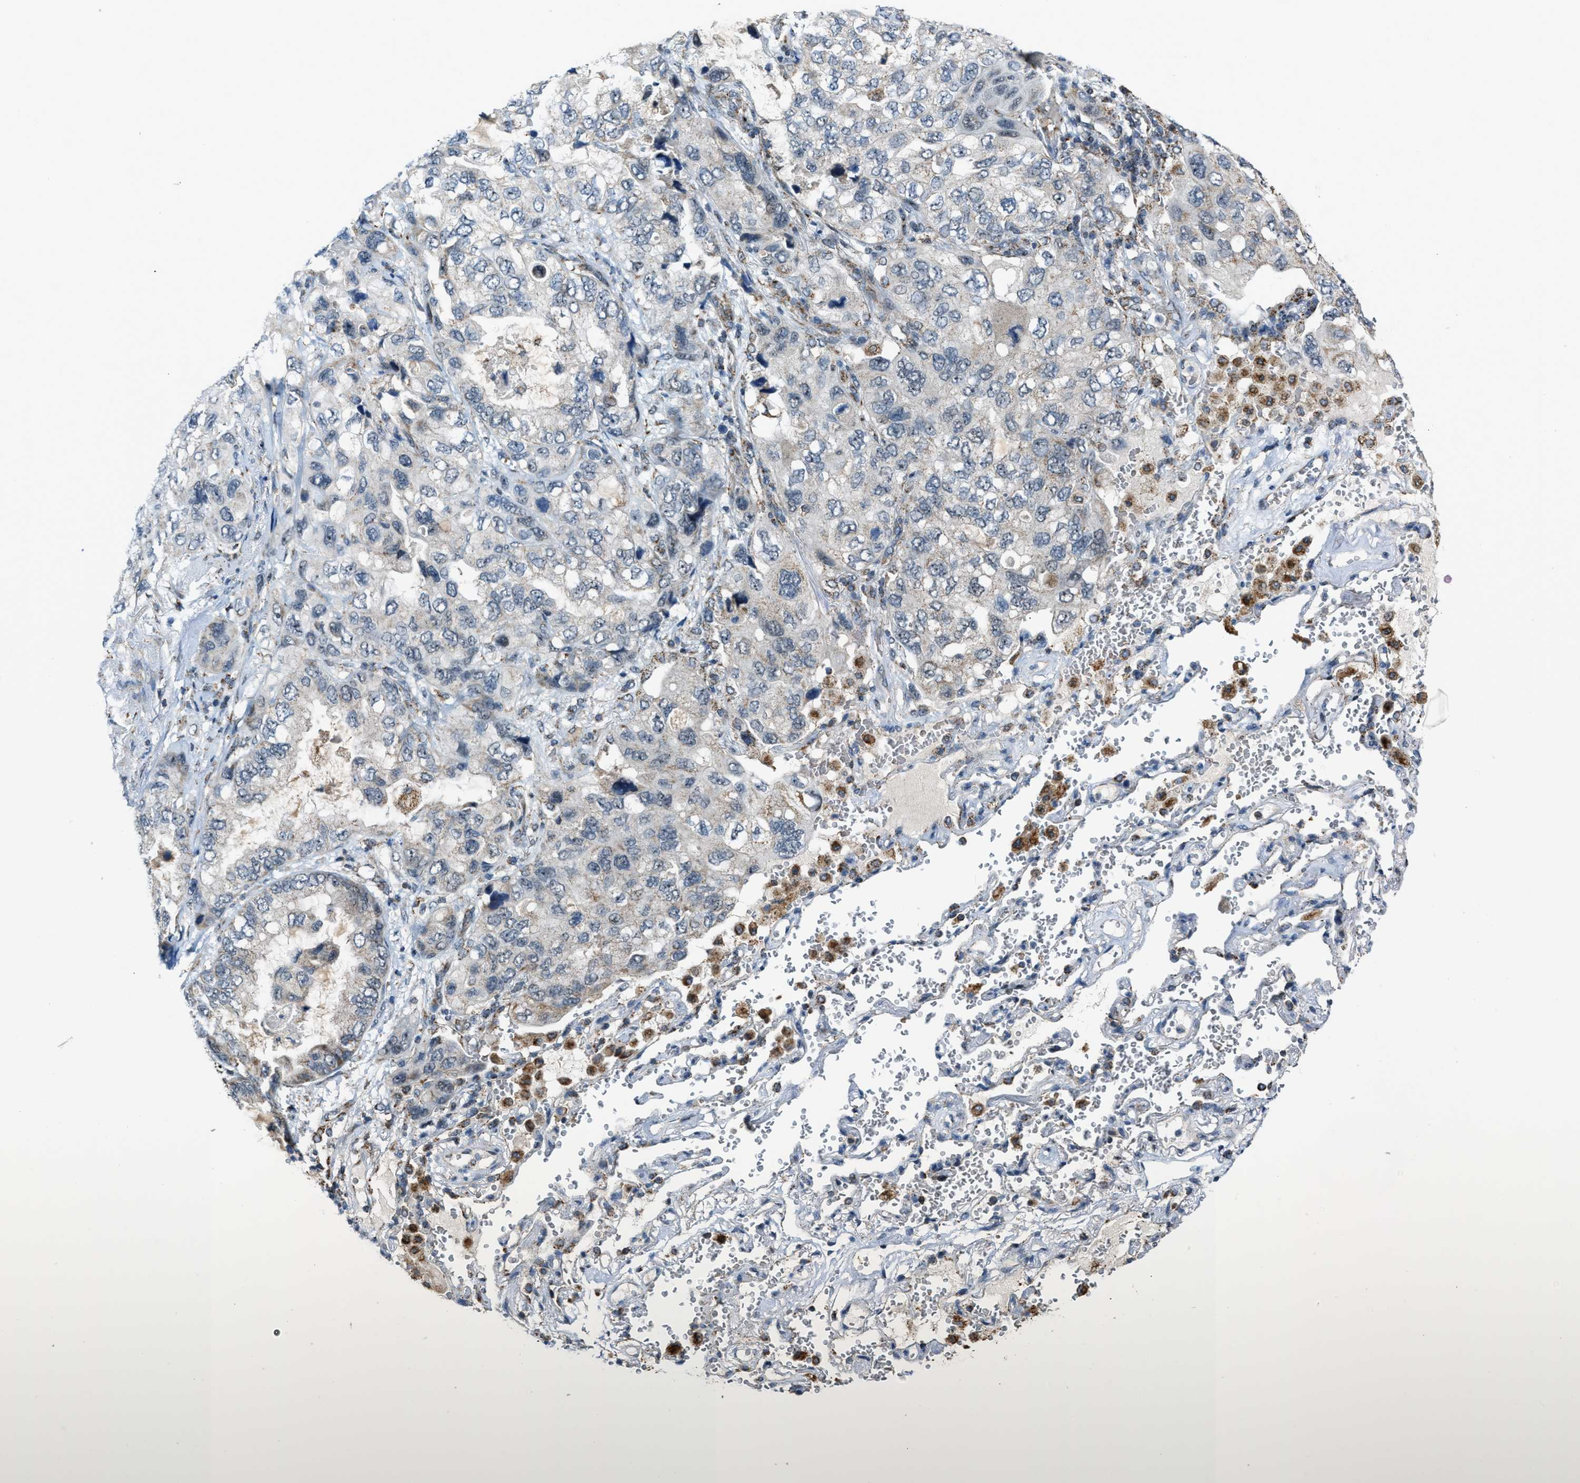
{"staining": {"intensity": "negative", "quantity": "none", "location": "none"}, "tissue": "lung cancer", "cell_type": "Tumor cells", "image_type": "cancer", "snomed": [{"axis": "morphology", "description": "Squamous cell carcinoma, NOS"}, {"axis": "topography", "description": "Lung"}], "caption": "Tumor cells are negative for brown protein staining in lung cancer.", "gene": "CHN2", "patient": {"sex": "female", "age": 73}}